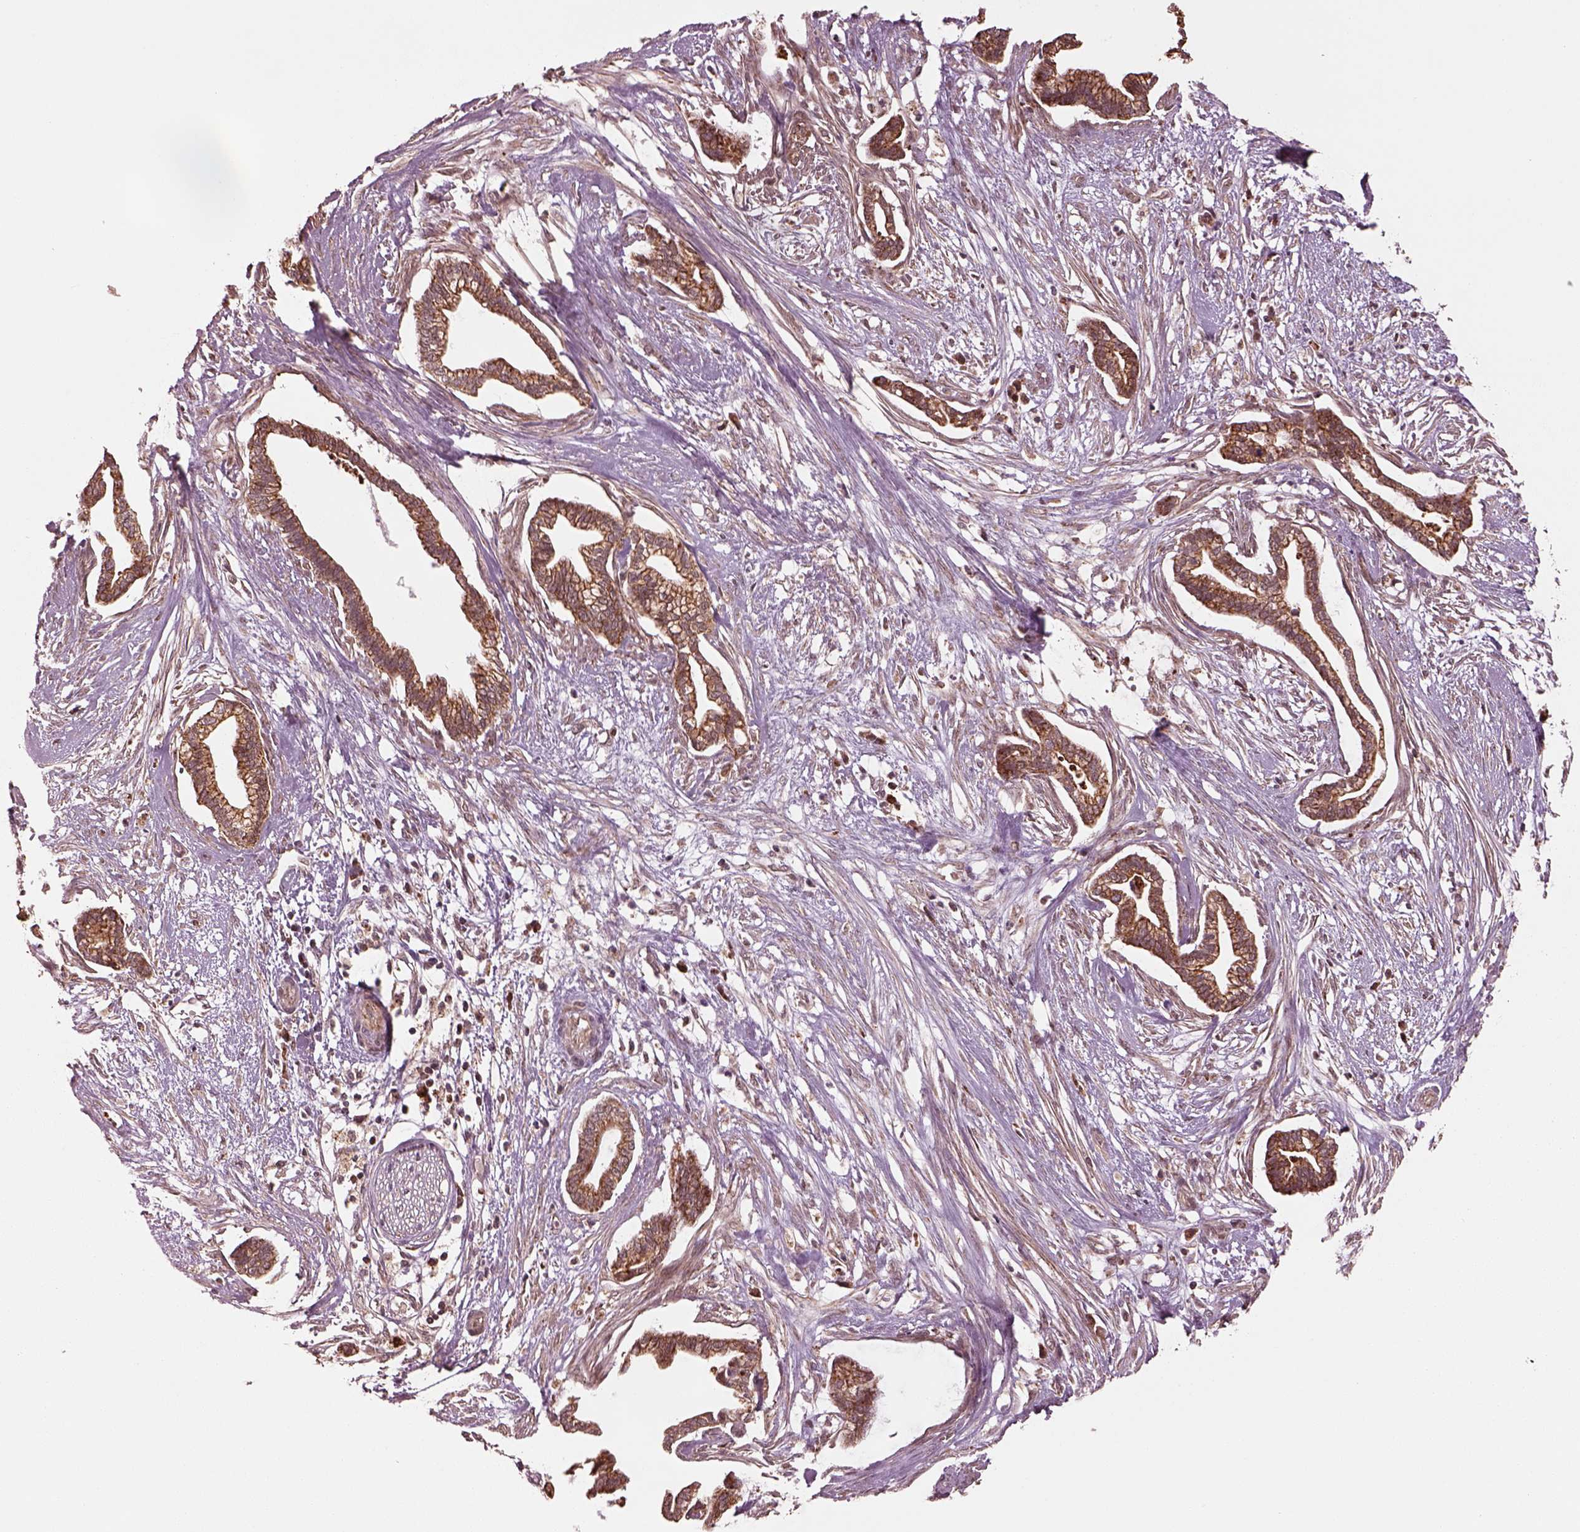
{"staining": {"intensity": "moderate", "quantity": ">75%", "location": "cytoplasmic/membranous"}, "tissue": "cervical cancer", "cell_type": "Tumor cells", "image_type": "cancer", "snomed": [{"axis": "morphology", "description": "Adenocarcinoma, NOS"}, {"axis": "topography", "description": "Cervix"}], "caption": "The immunohistochemical stain highlights moderate cytoplasmic/membranous staining in tumor cells of cervical cancer tissue. (IHC, brightfield microscopy, high magnification).", "gene": "SEL1L3", "patient": {"sex": "female", "age": 62}}